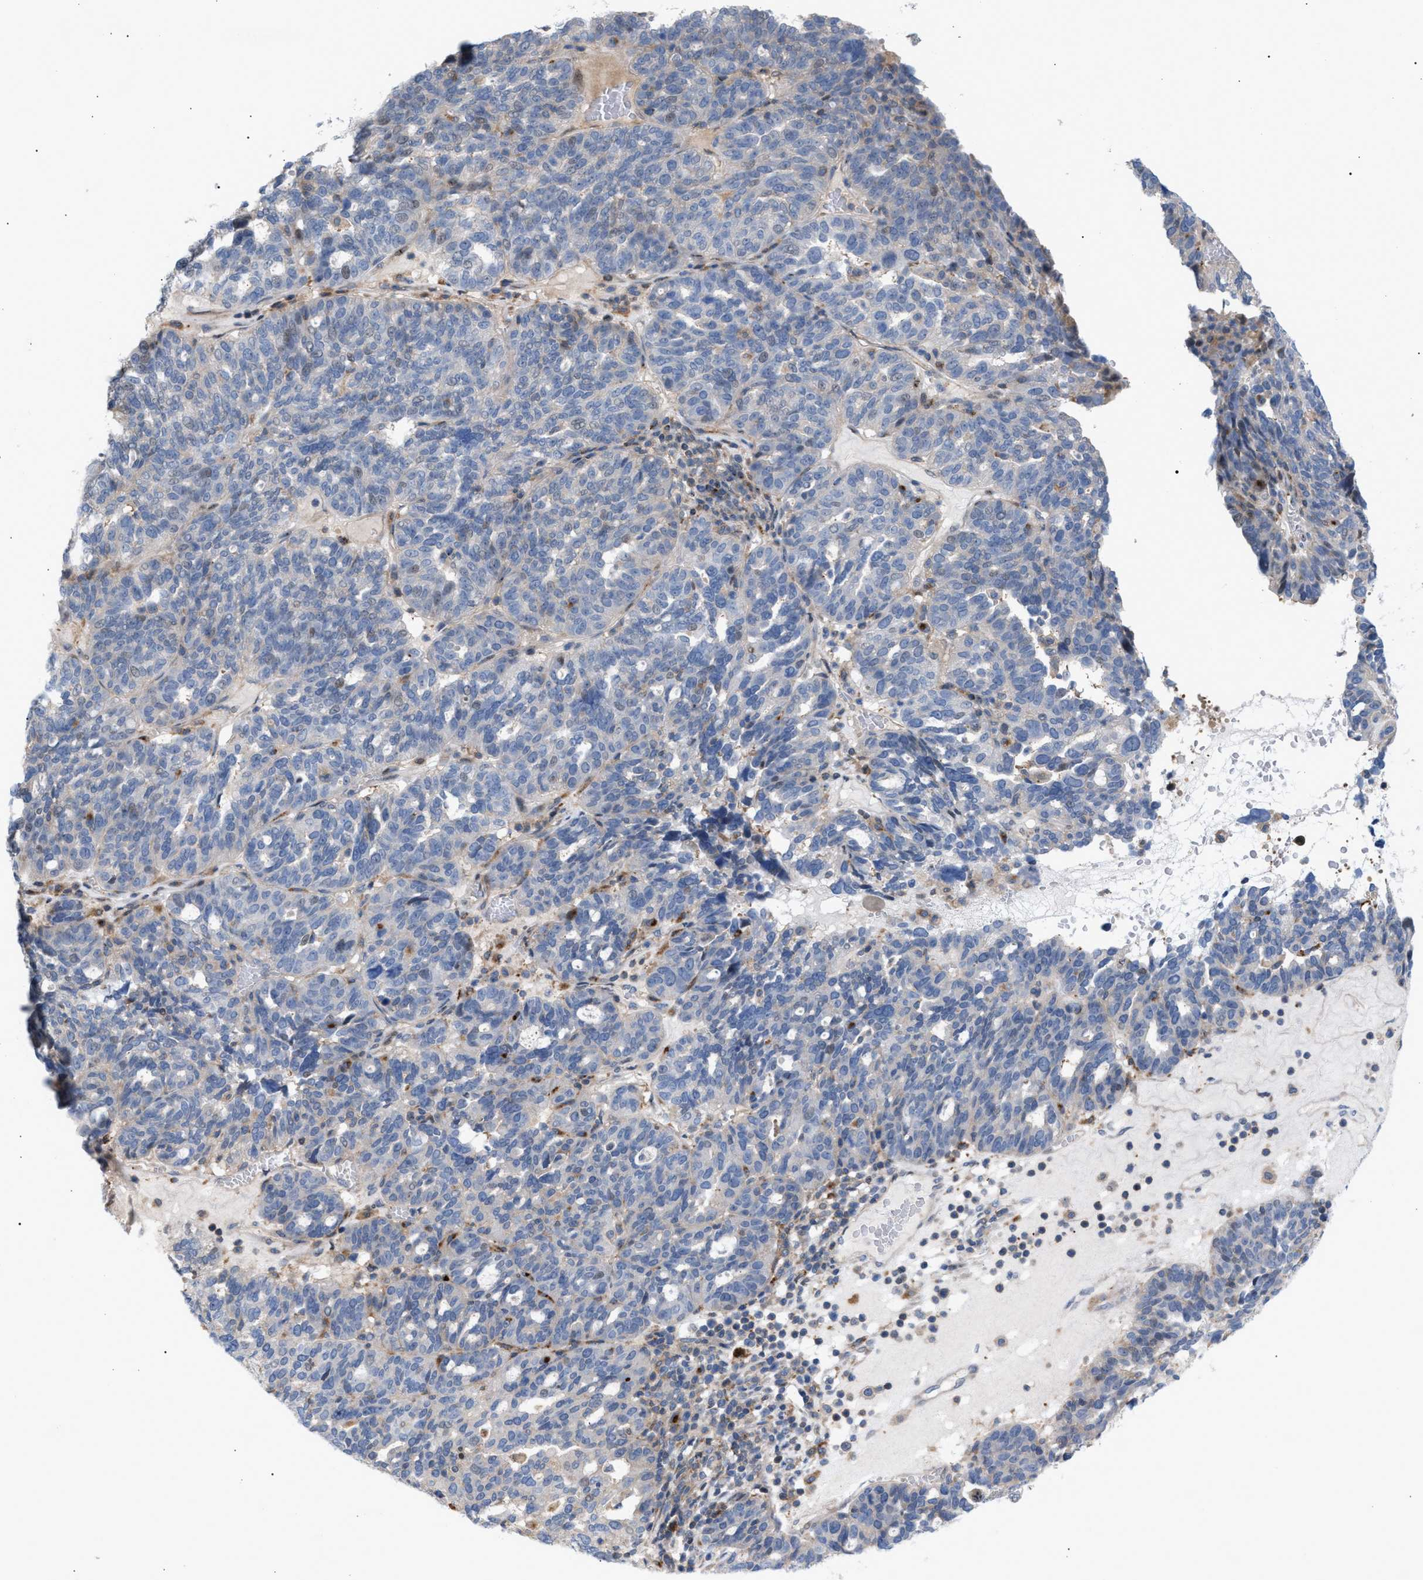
{"staining": {"intensity": "negative", "quantity": "none", "location": "none"}, "tissue": "ovarian cancer", "cell_type": "Tumor cells", "image_type": "cancer", "snomed": [{"axis": "morphology", "description": "Cystadenocarcinoma, serous, NOS"}, {"axis": "topography", "description": "Ovary"}], "caption": "Immunohistochemistry (IHC) of ovarian cancer exhibits no positivity in tumor cells. The staining was performed using DAB to visualize the protein expression in brown, while the nuclei were stained in blue with hematoxylin (Magnification: 20x).", "gene": "MBTD1", "patient": {"sex": "female", "age": 59}}